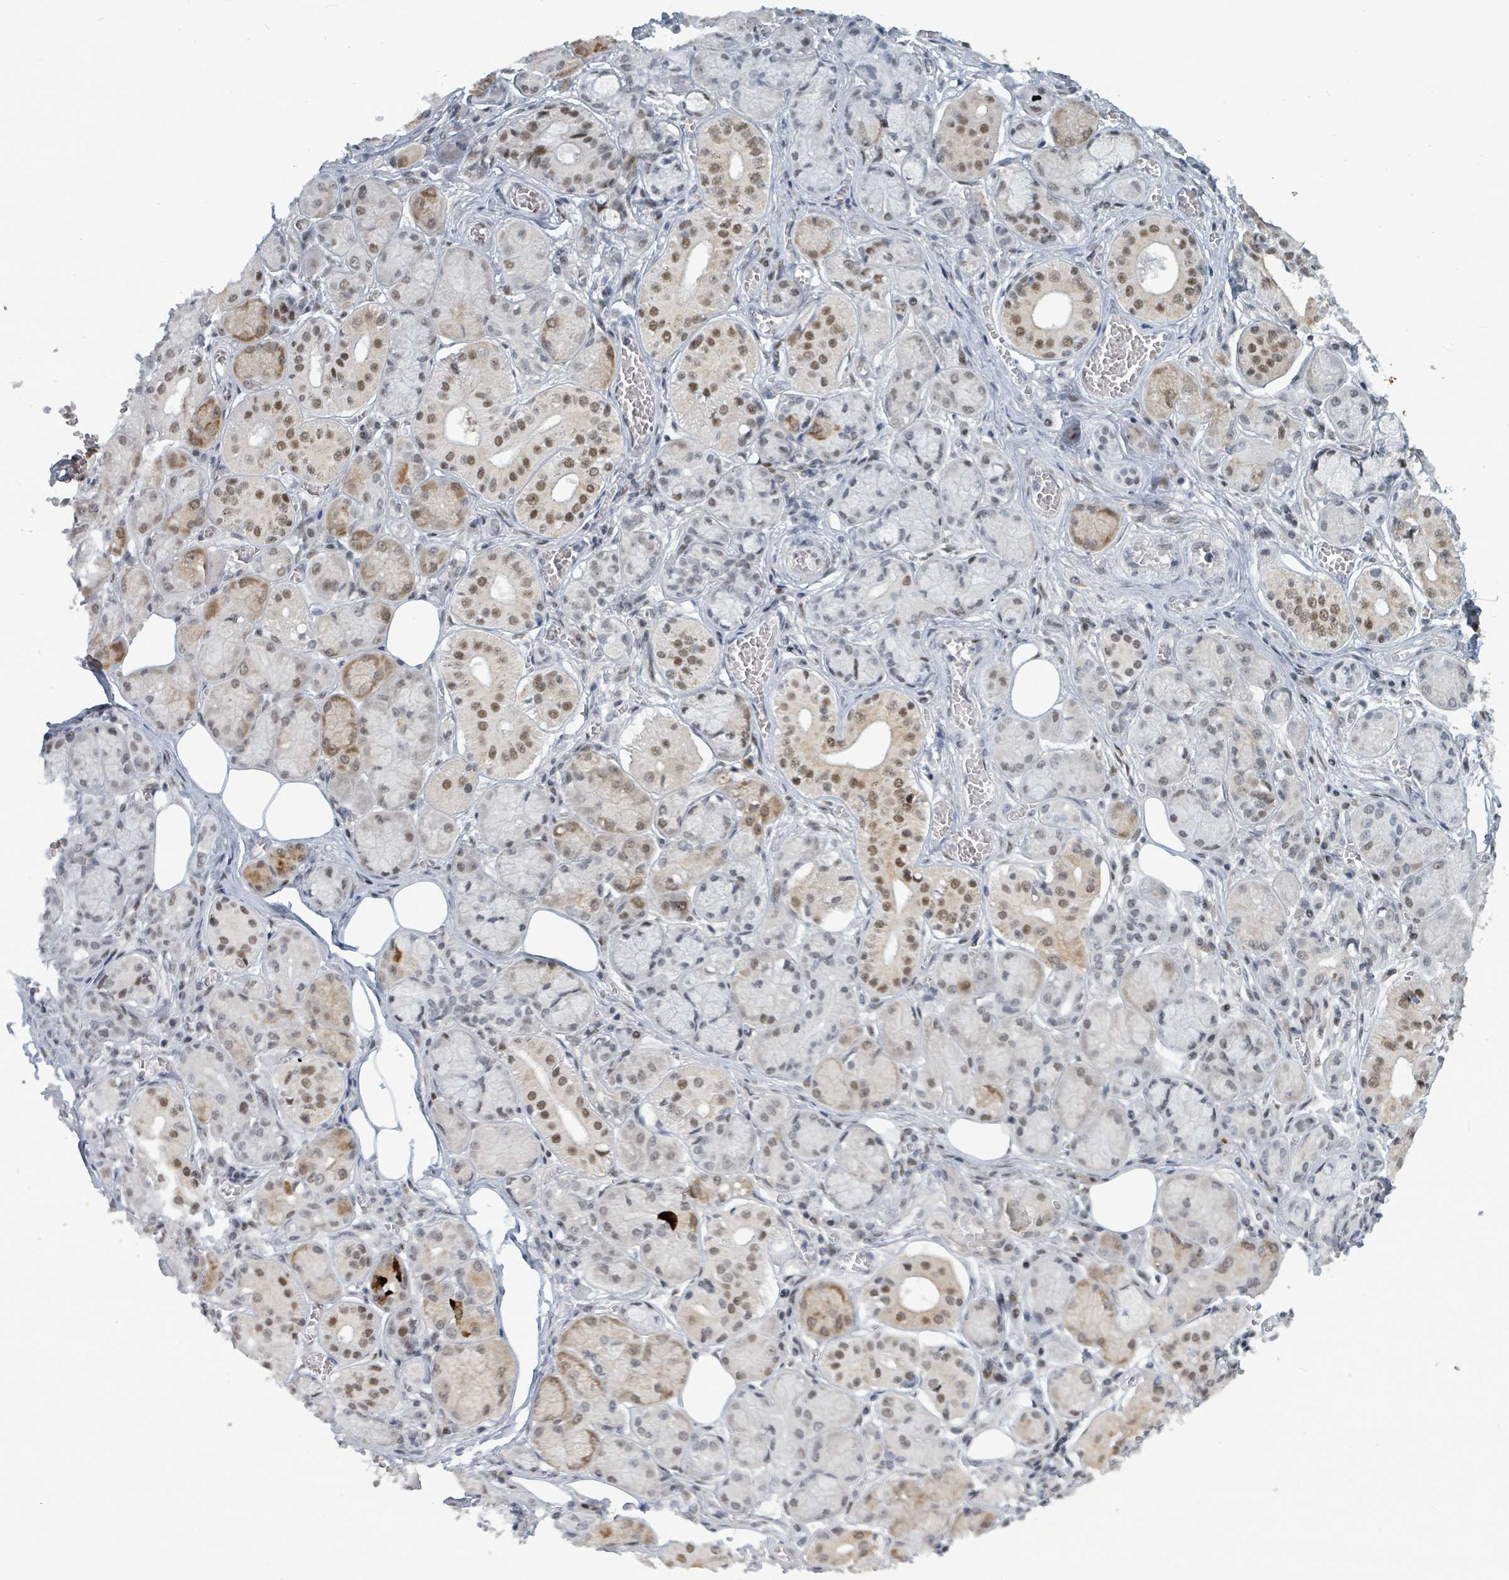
{"staining": {"intensity": "strong", "quantity": "25%-75%", "location": "nuclear"}, "tissue": "salivary gland", "cell_type": "Glandular cells", "image_type": "normal", "snomed": [{"axis": "morphology", "description": "Normal tissue, NOS"}, {"axis": "topography", "description": "Salivary gland"}], "caption": "An IHC photomicrograph of normal tissue is shown. Protein staining in brown shows strong nuclear positivity in salivary gland within glandular cells. (brown staining indicates protein expression, while blue staining denotes nuclei).", "gene": "UCK1", "patient": {"sex": "male", "age": 74}}